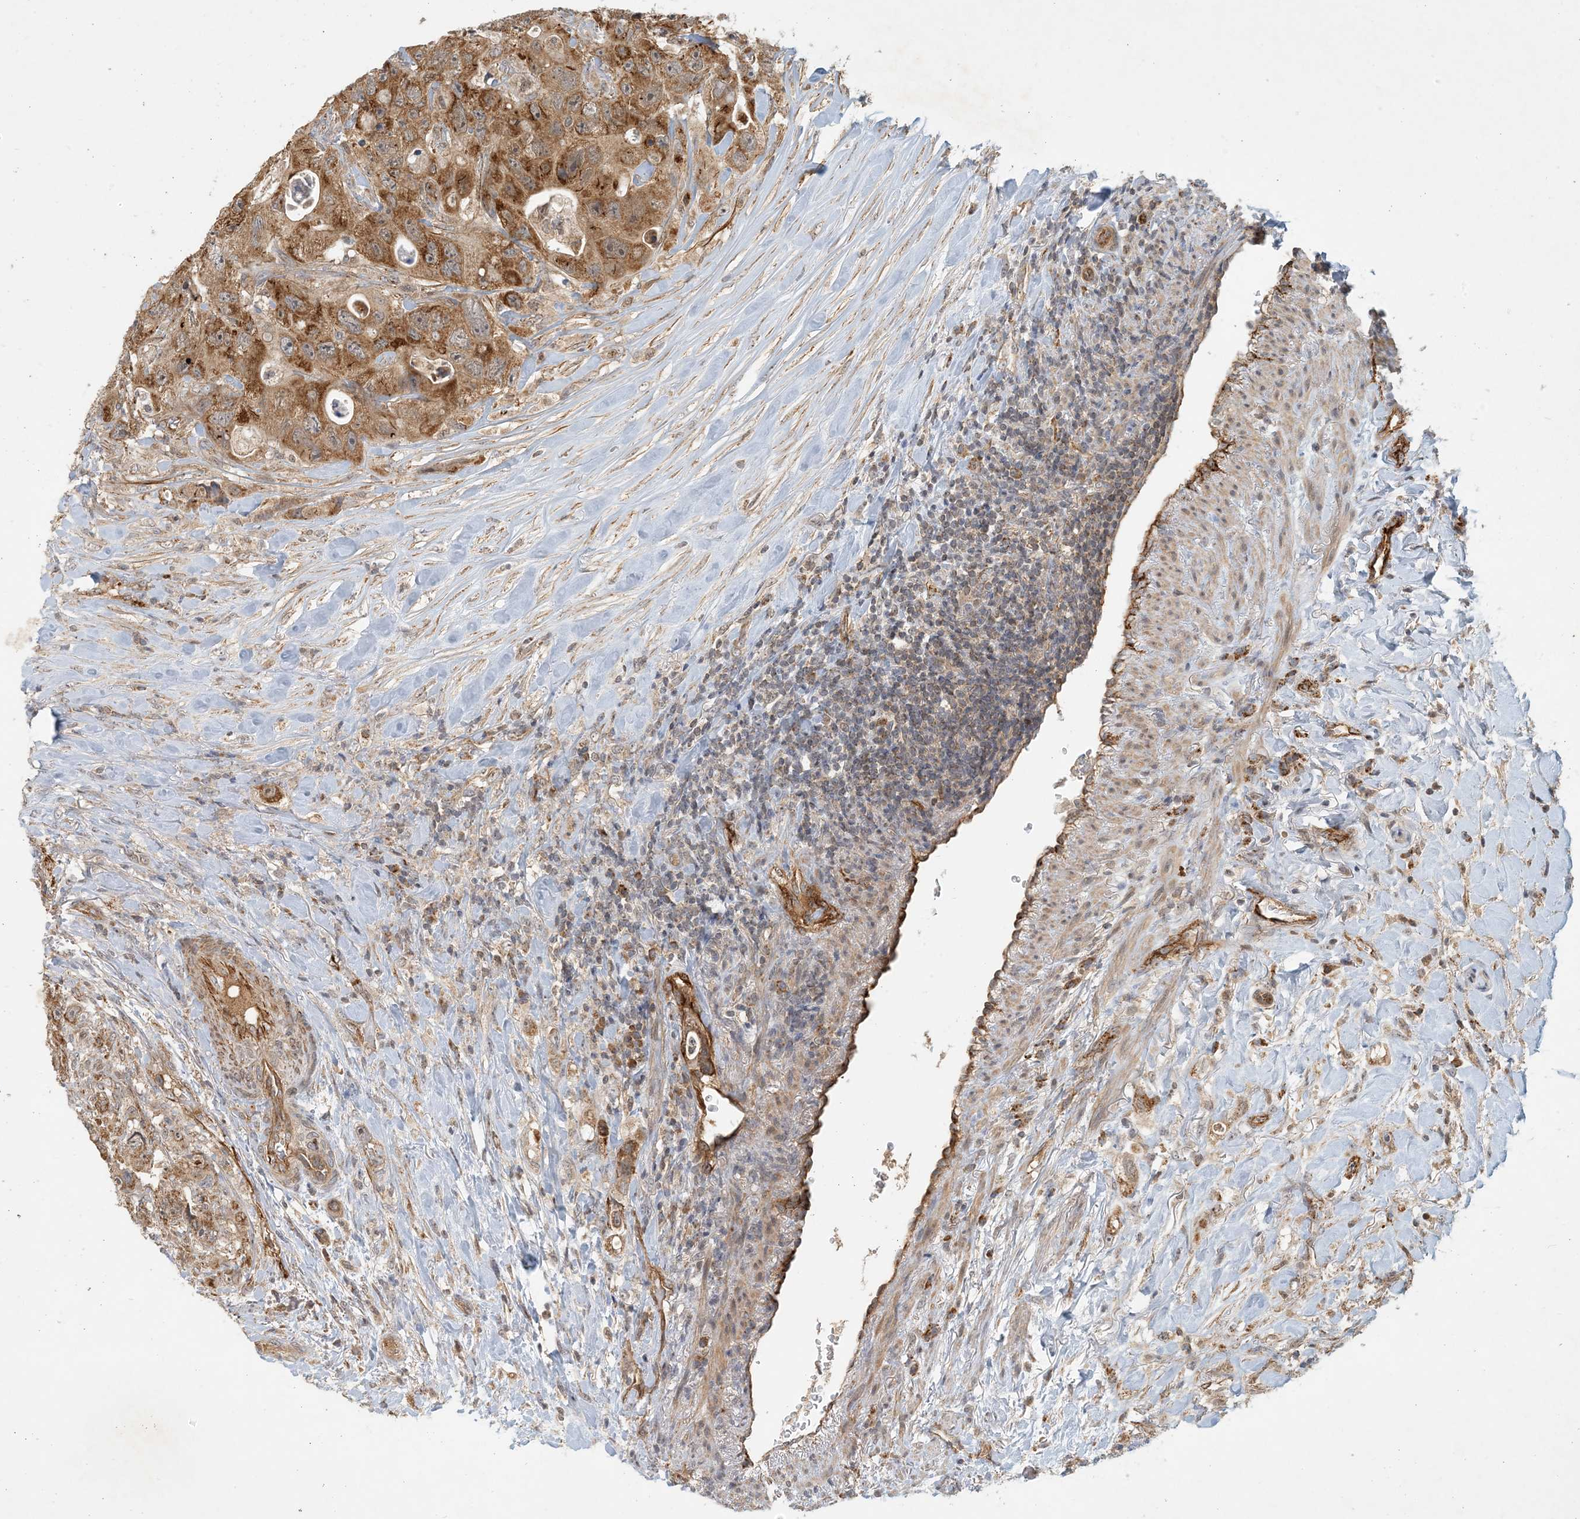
{"staining": {"intensity": "strong", "quantity": ">75%", "location": "cytoplasmic/membranous"}, "tissue": "colorectal cancer", "cell_type": "Tumor cells", "image_type": "cancer", "snomed": [{"axis": "morphology", "description": "Adenocarcinoma, NOS"}, {"axis": "topography", "description": "Colon"}], "caption": "Protein staining of adenocarcinoma (colorectal) tissue shows strong cytoplasmic/membranous staining in about >75% of tumor cells.", "gene": "ZBTB3", "patient": {"sex": "female", "age": 46}}